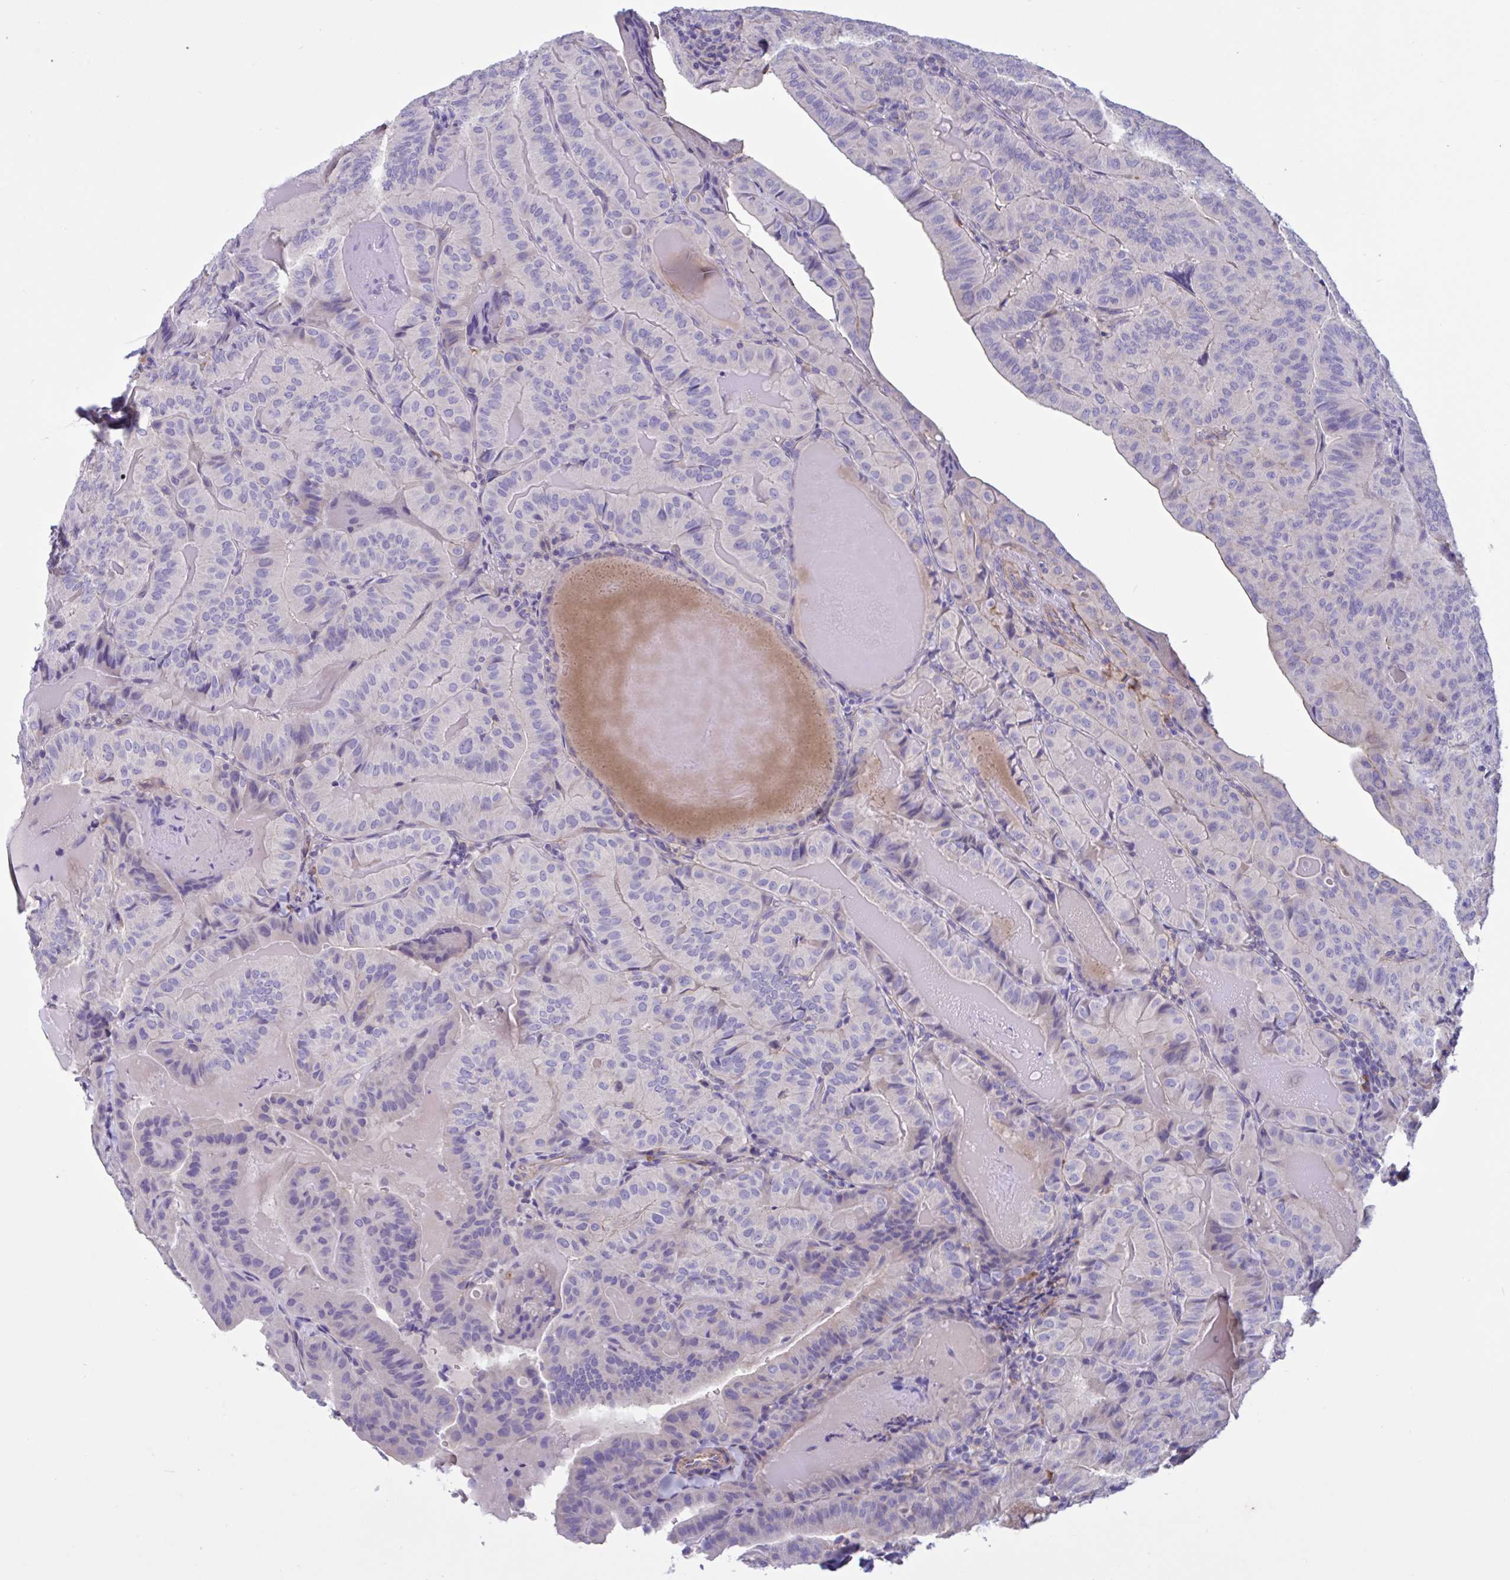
{"staining": {"intensity": "negative", "quantity": "none", "location": "none"}, "tissue": "thyroid cancer", "cell_type": "Tumor cells", "image_type": "cancer", "snomed": [{"axis": "morphology", "description": "Papillary adenocarcinoma, NOS"}, {"axis": "topography", "description": "Thyroid gland"}], "caption": "A photomicrograph of thyroid papillary adenocarcinoma stained for a protein reveals no brown staining in tumor cells.", "gene": "SLC66A1", "patient": {"sex": "female", "age": 68}}